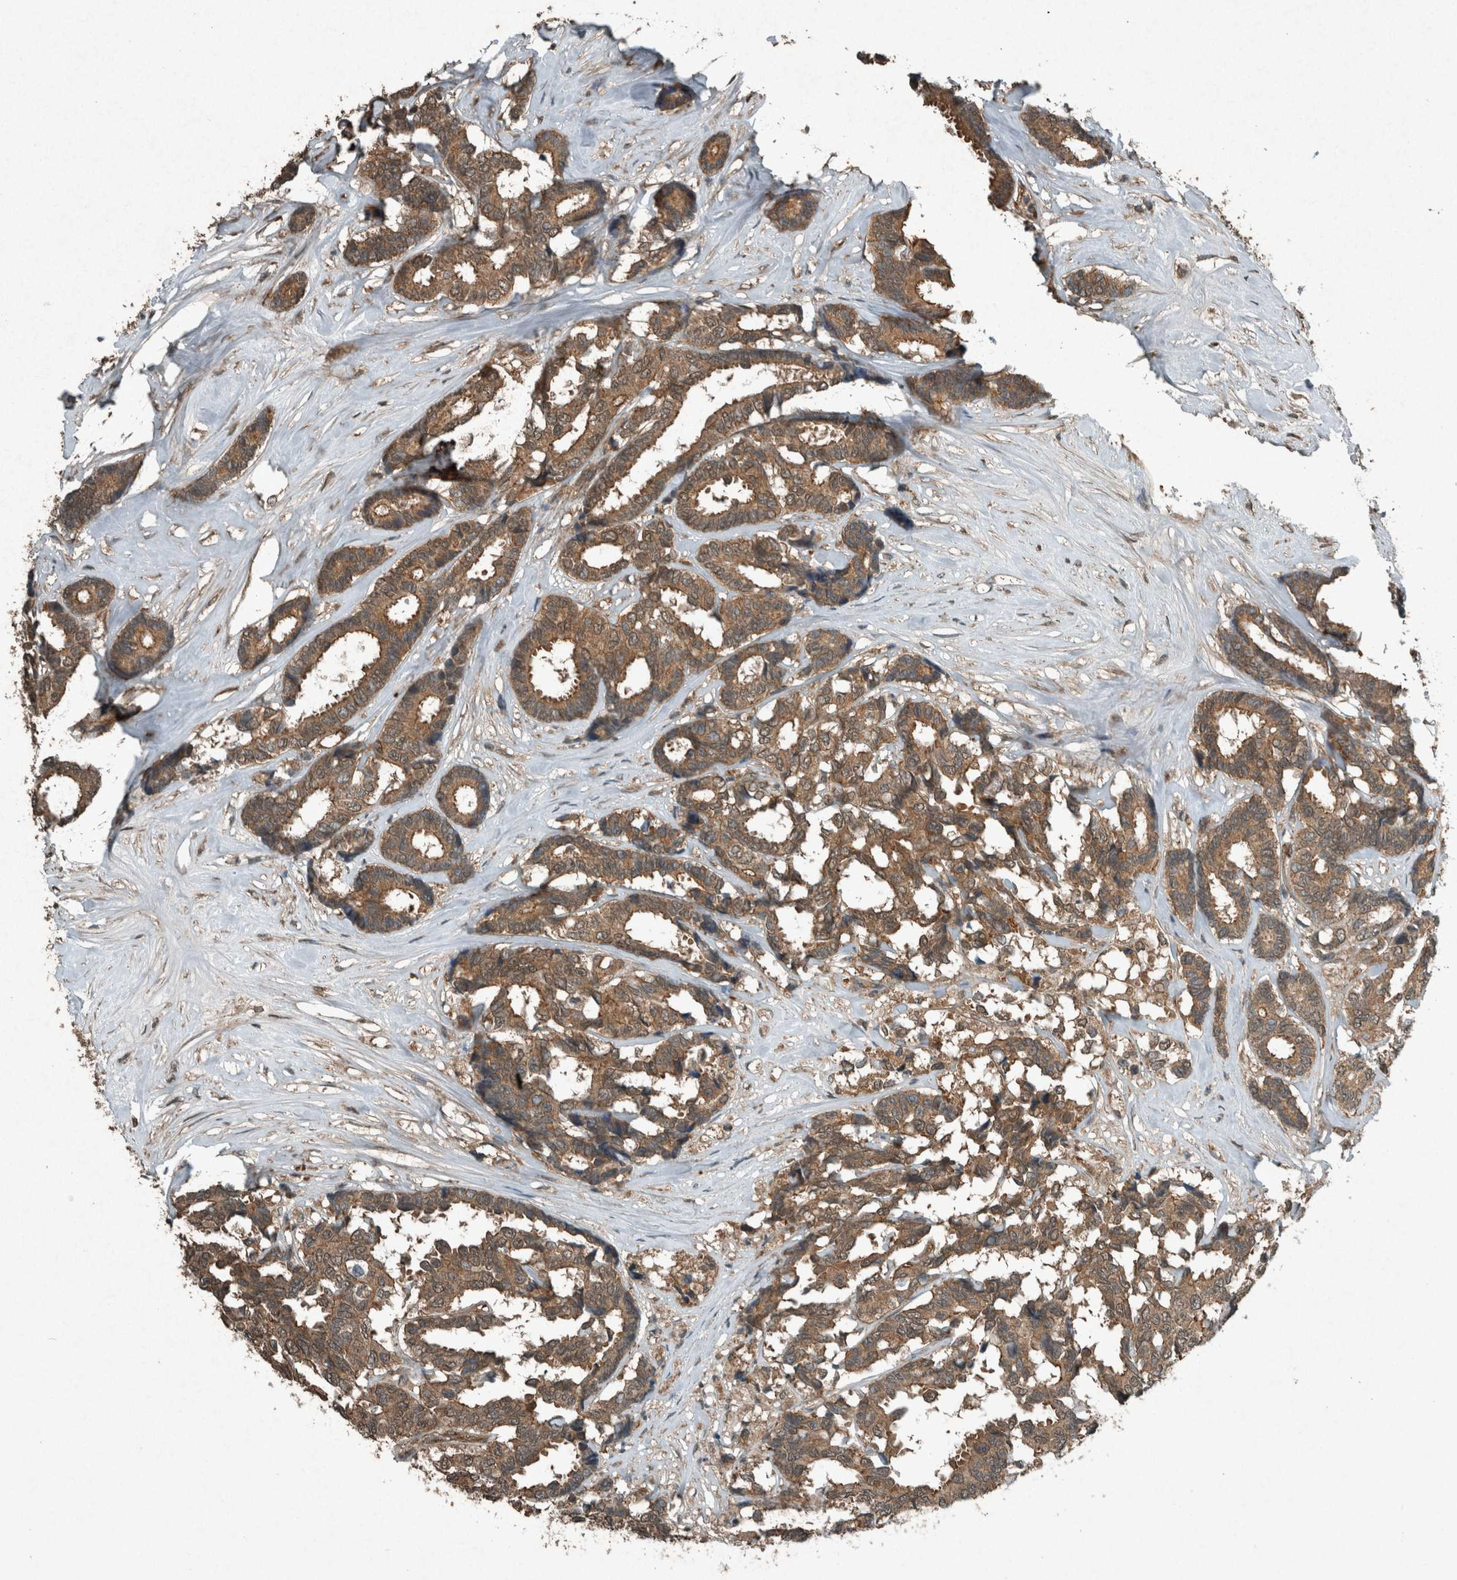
{"staining": {"intensity": "moderate", "quantity": ">75%", "location": "cytoplasmic/membranous"}, "tissue": "breast cancer", "cell_type": "Tumor cells", "image_type": "cancer", "snomed": [{"axis": "morphology", "description": "Duct carcinoma"}, {"axis": "topography", "description": "Breast"}], "caption": "The micrograph exhibits a brown stain indicating the presence of a protein in the cytoplasmic/membranous of tumor cells in infiltrating ductal carcinoma (breast).", "gene": "ARHGEF12", "patient": {"sex": "female", "age": 87}}